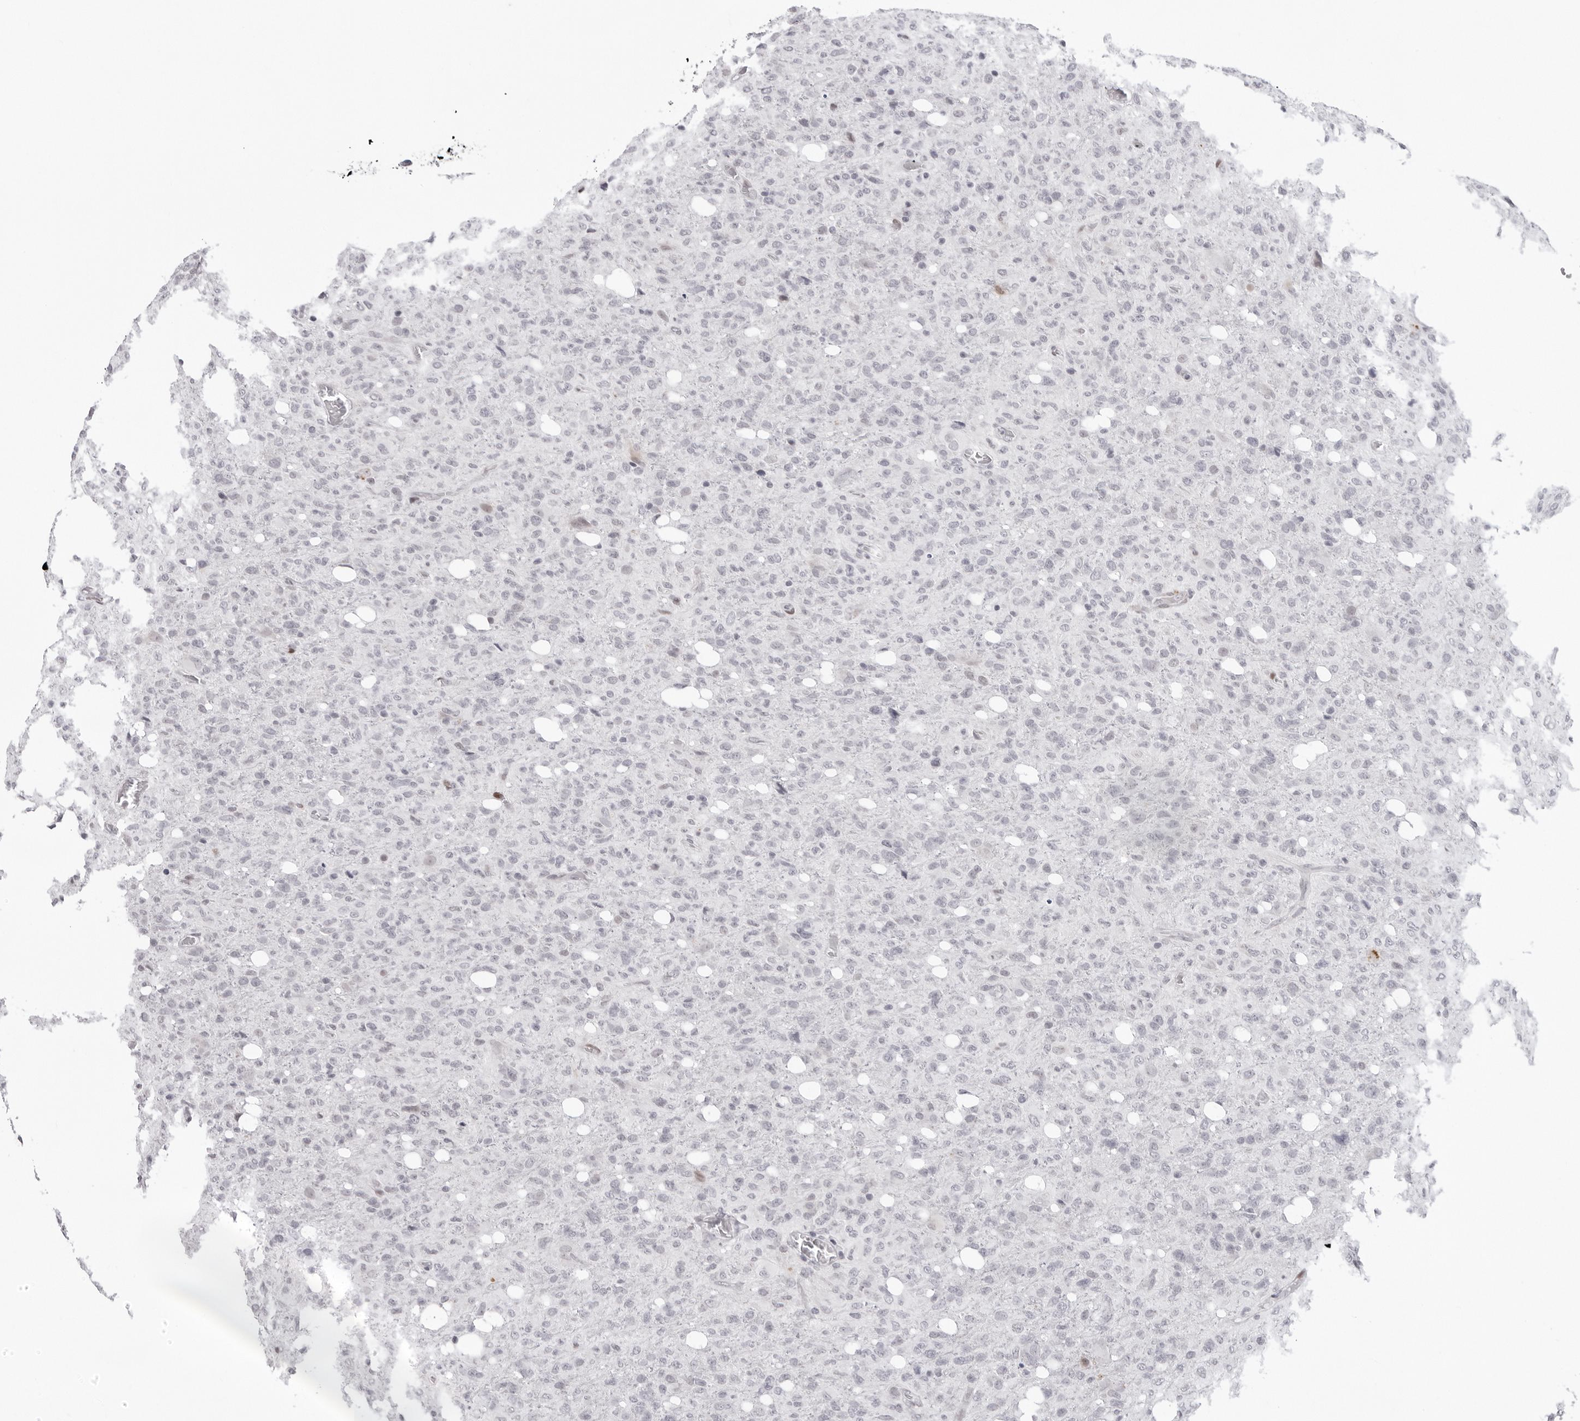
{"staining": {"intensity": "negative", "quantity": "none", "location": "none"}, "tissue": "glioma", "cell_type": "Tumor cells", "image_type": "cancer", "snomed": [{"axis": "morphology", "description": "Glioma, malignant, High grade"}, {"axis": "topography", "description": "Brain"}], "caption": "Histopathology image shows no protein expression in tumor cells of malignant glioma (high-grade) tissue.", "gene": "NTPCR", "patient": {"sex": "female", "age": 57}}